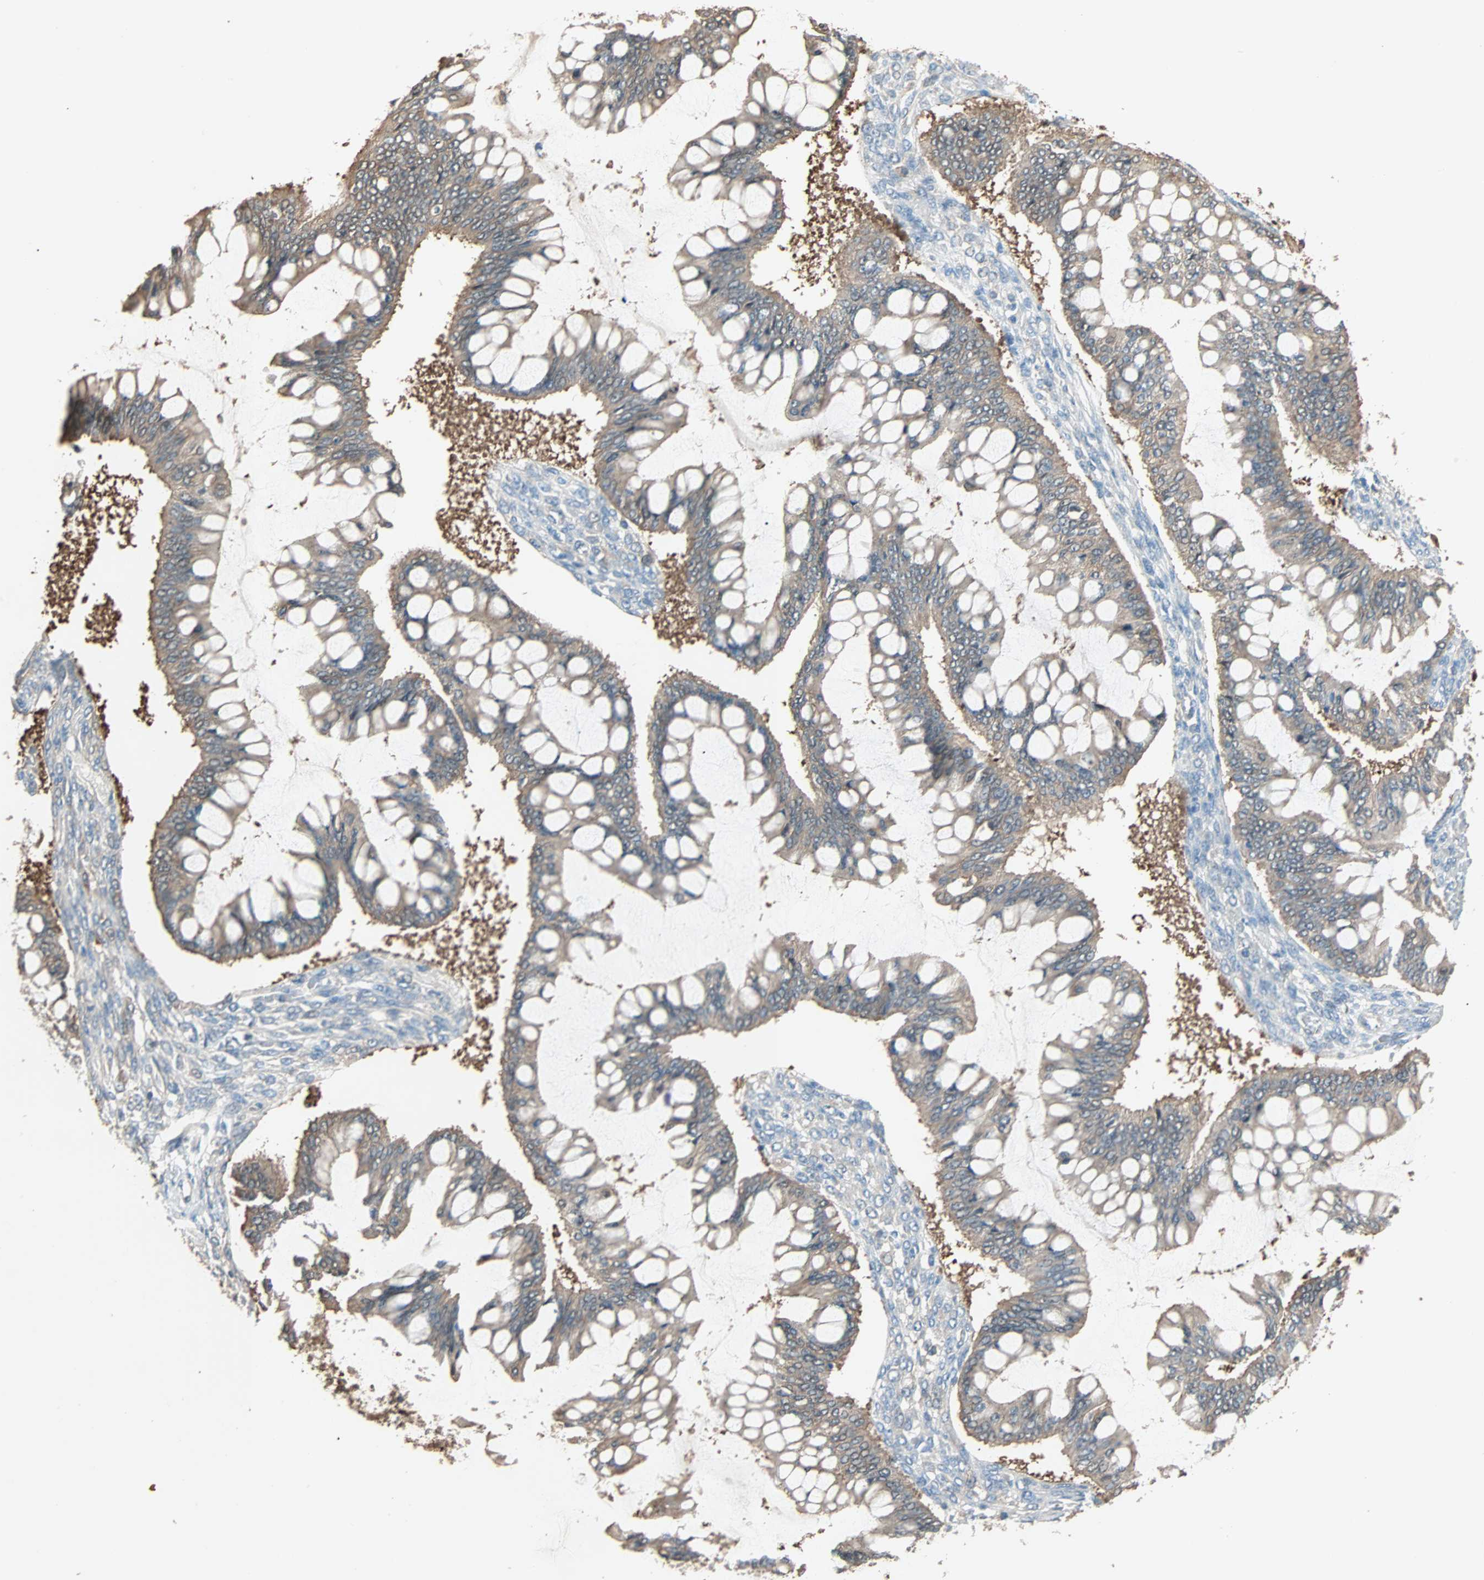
{"staining": {"intensity": "moderate", "quantity": ">75%", "location": "cytoplasmic/membranous"}, "tissue": "ovarian cancer", "cell_type": "Tumor cells", "image_type": "cancer", "snomed": [{"axis": "morphology", "description": "Cystadenocarcinoma, mucinous, NOS"}, {"axis": "topography", "description": "Ovary"}], "caption": "Tumor cells display medium levels of moderate cytoplasmic/membranous staining in approximately >75% of cells in human ovarian mucinous cystadenocarcinoma. The staining is performed using DAB brown chromogen to label protein expression. The nuclei are counter-stained blue using hematoxylin.", "gene": "PRDX1", "patient": {"sex": "female", "age": 73}}